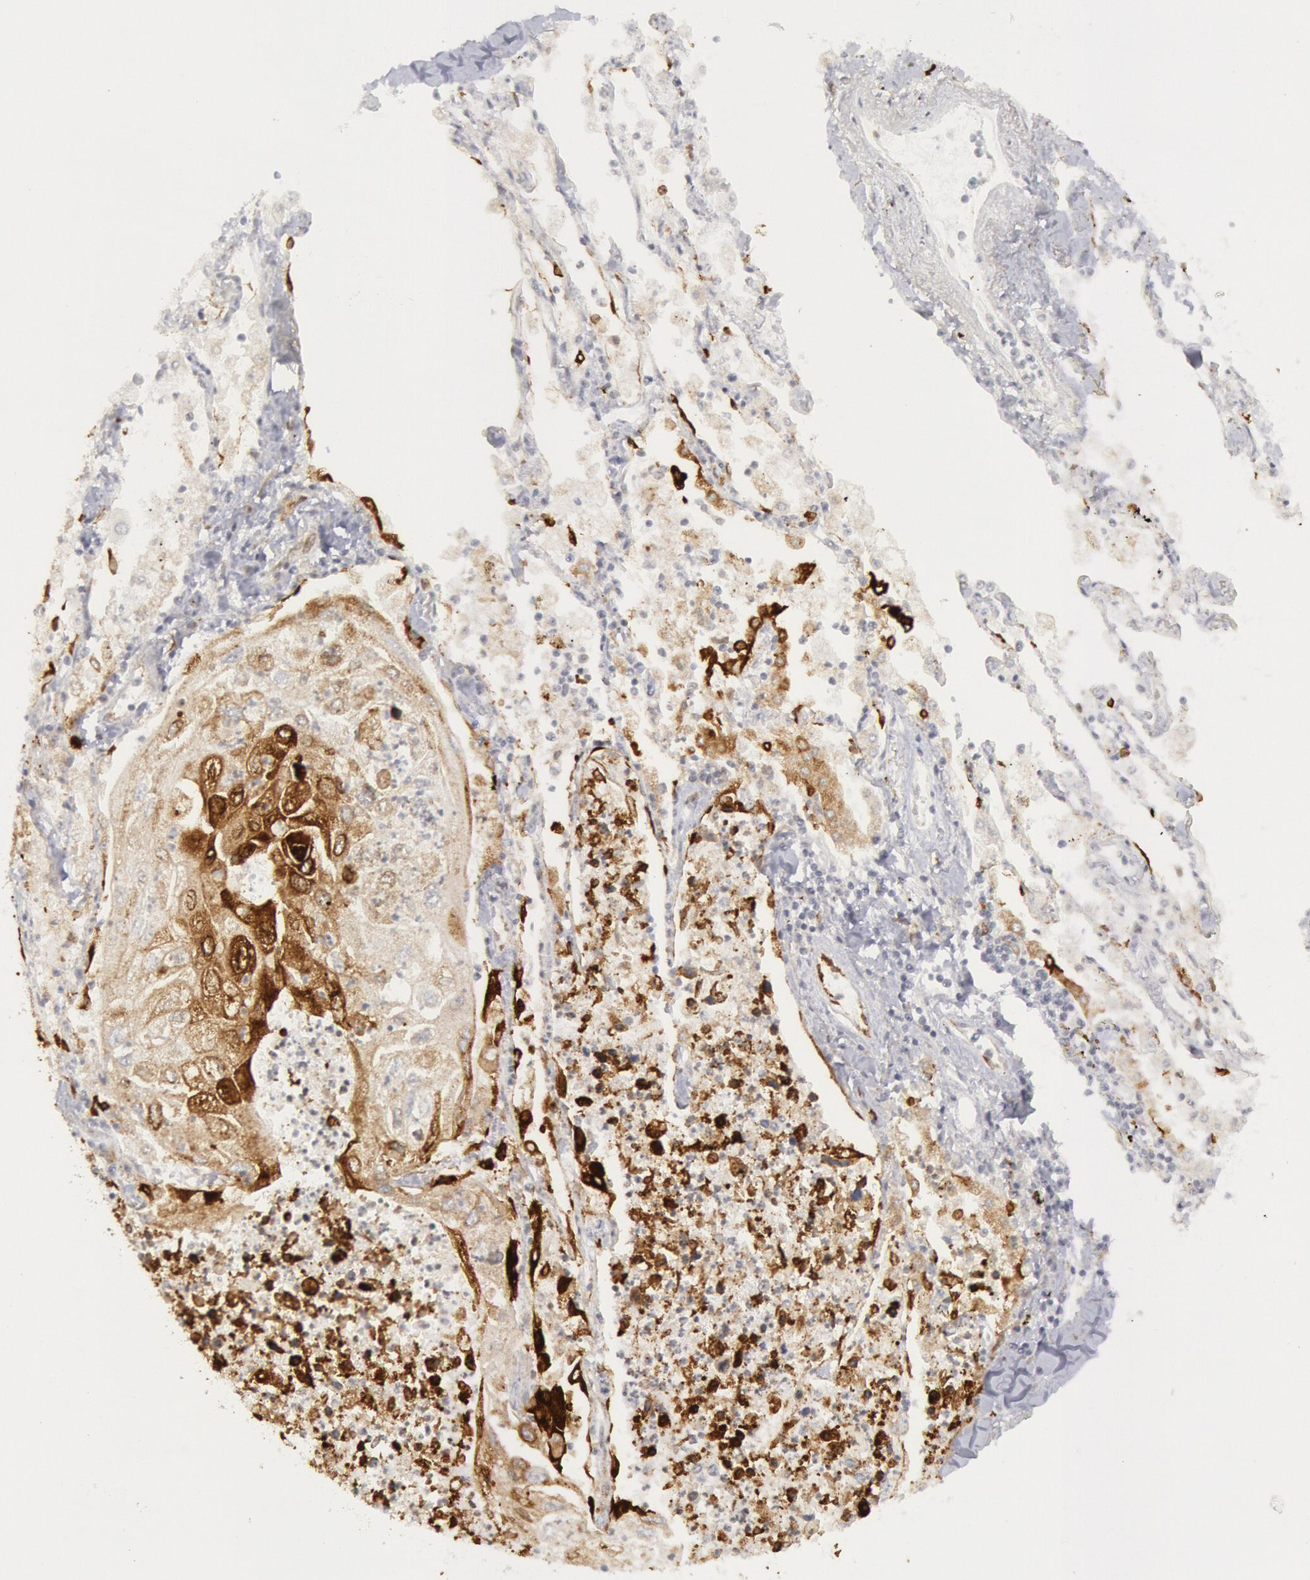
{"staining": {"intensity": "strong", "quantity": "<25%", "location": "cytoplasmic/membranous"}, "tissue": "lung cancer", "cell_type": "Tumor cells", "image_type": "cancer", "snomed": [{"axis": "morphology", "description": "Squamous cell carcinoma, NOS"}, {"axis": "topography", "description": "Lung"}], "caption": "An immunohistochemistry photomicrograph of tumor tissue is shown. Protein staining in brown labels strong cytoplasmic/membranous positivity in lung cancer (squamous cell carcinoma) within tumor cells.", "gene": "PTGS2", "patient": {"sex": "male", "age": 75}}